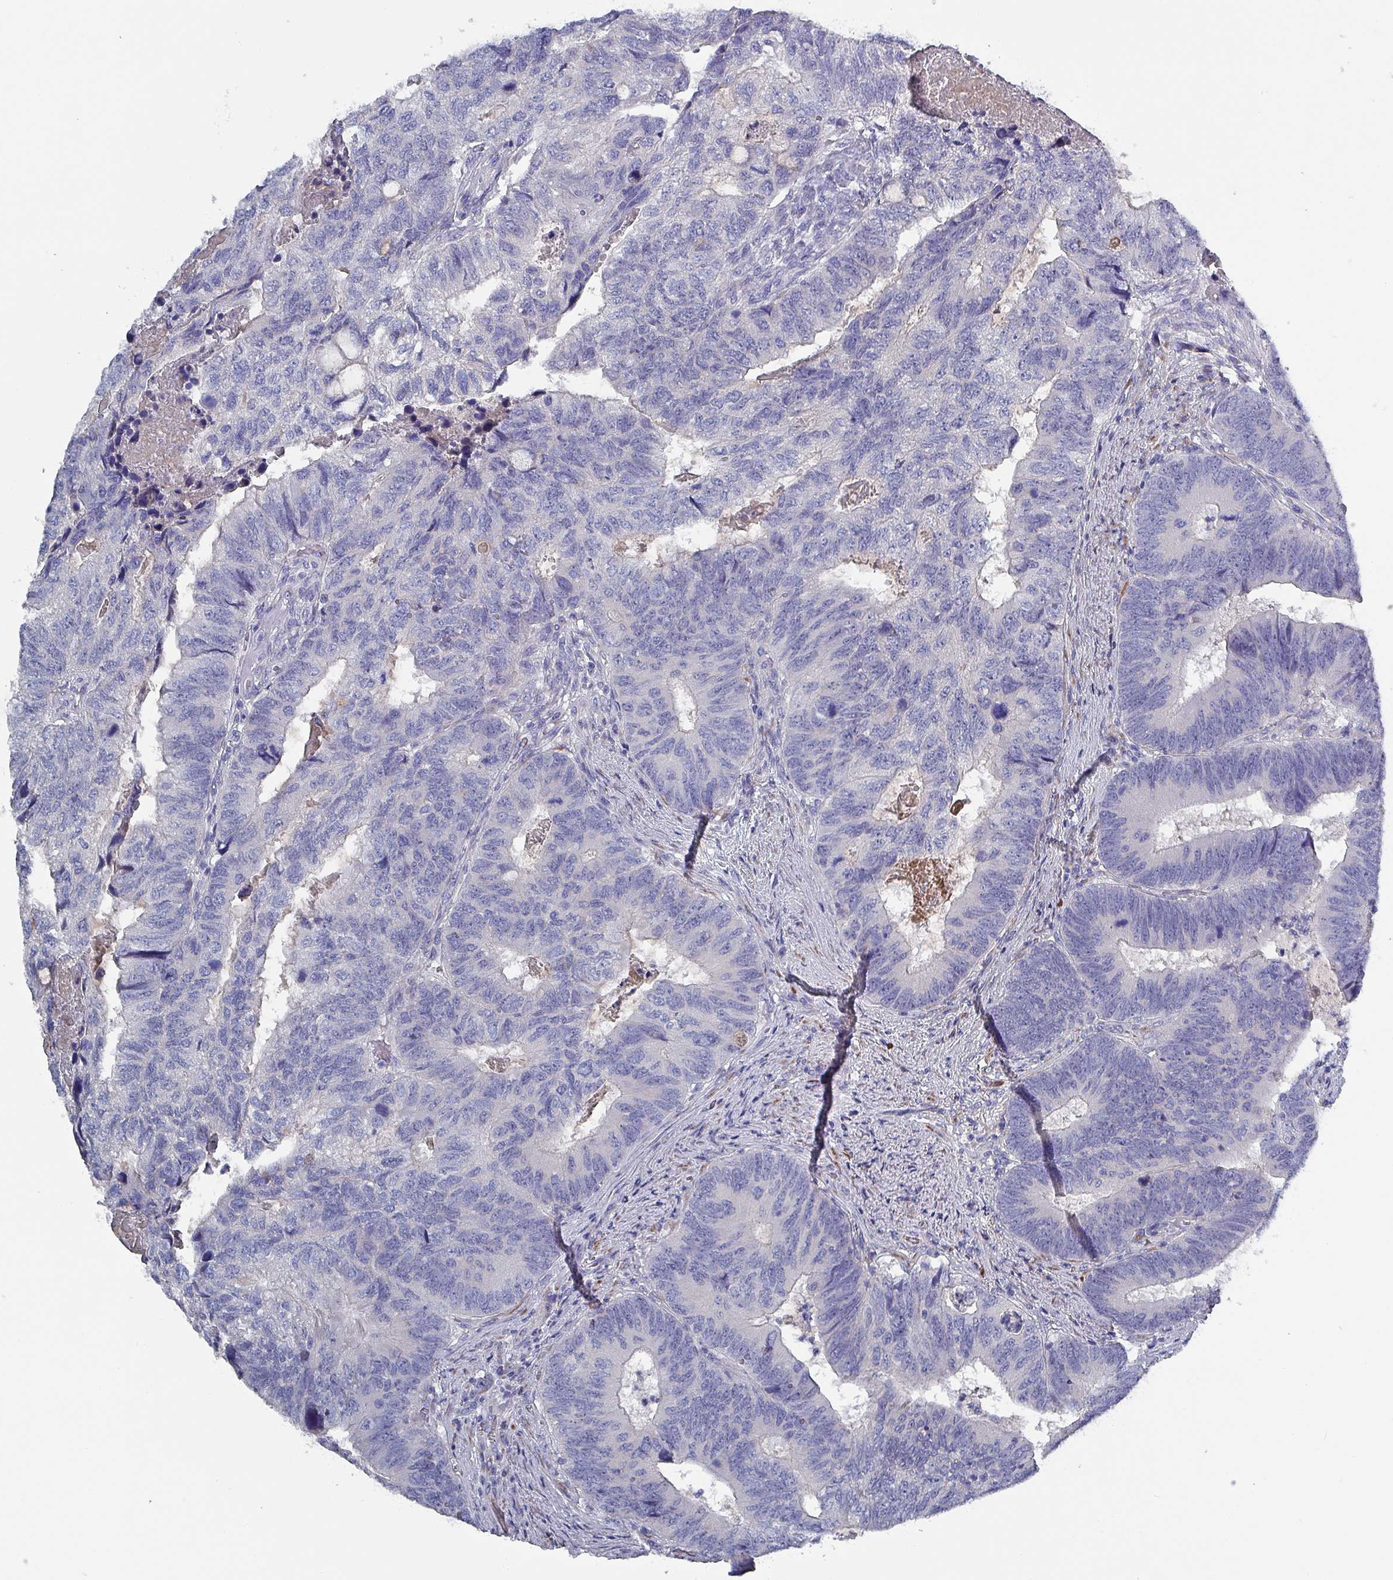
{"staining": {"intensity": "negative", "quantity": "none", "location": "none"}, "tissue": "colorectal cancer", "cell_type": "Tumor cells", "image_type": "cancer", "snomed": [{"axis": "morphology", "description": "Adenocarcinoma, NOS"}, {"axis": "topography", "description": "Colon"}], "caption": "Immunohistochemical staining of colorectal cancer displays no significant positivity in tumor cells.", "gene": "DRD5", "patient": {"sex": "female", "age": 67}}